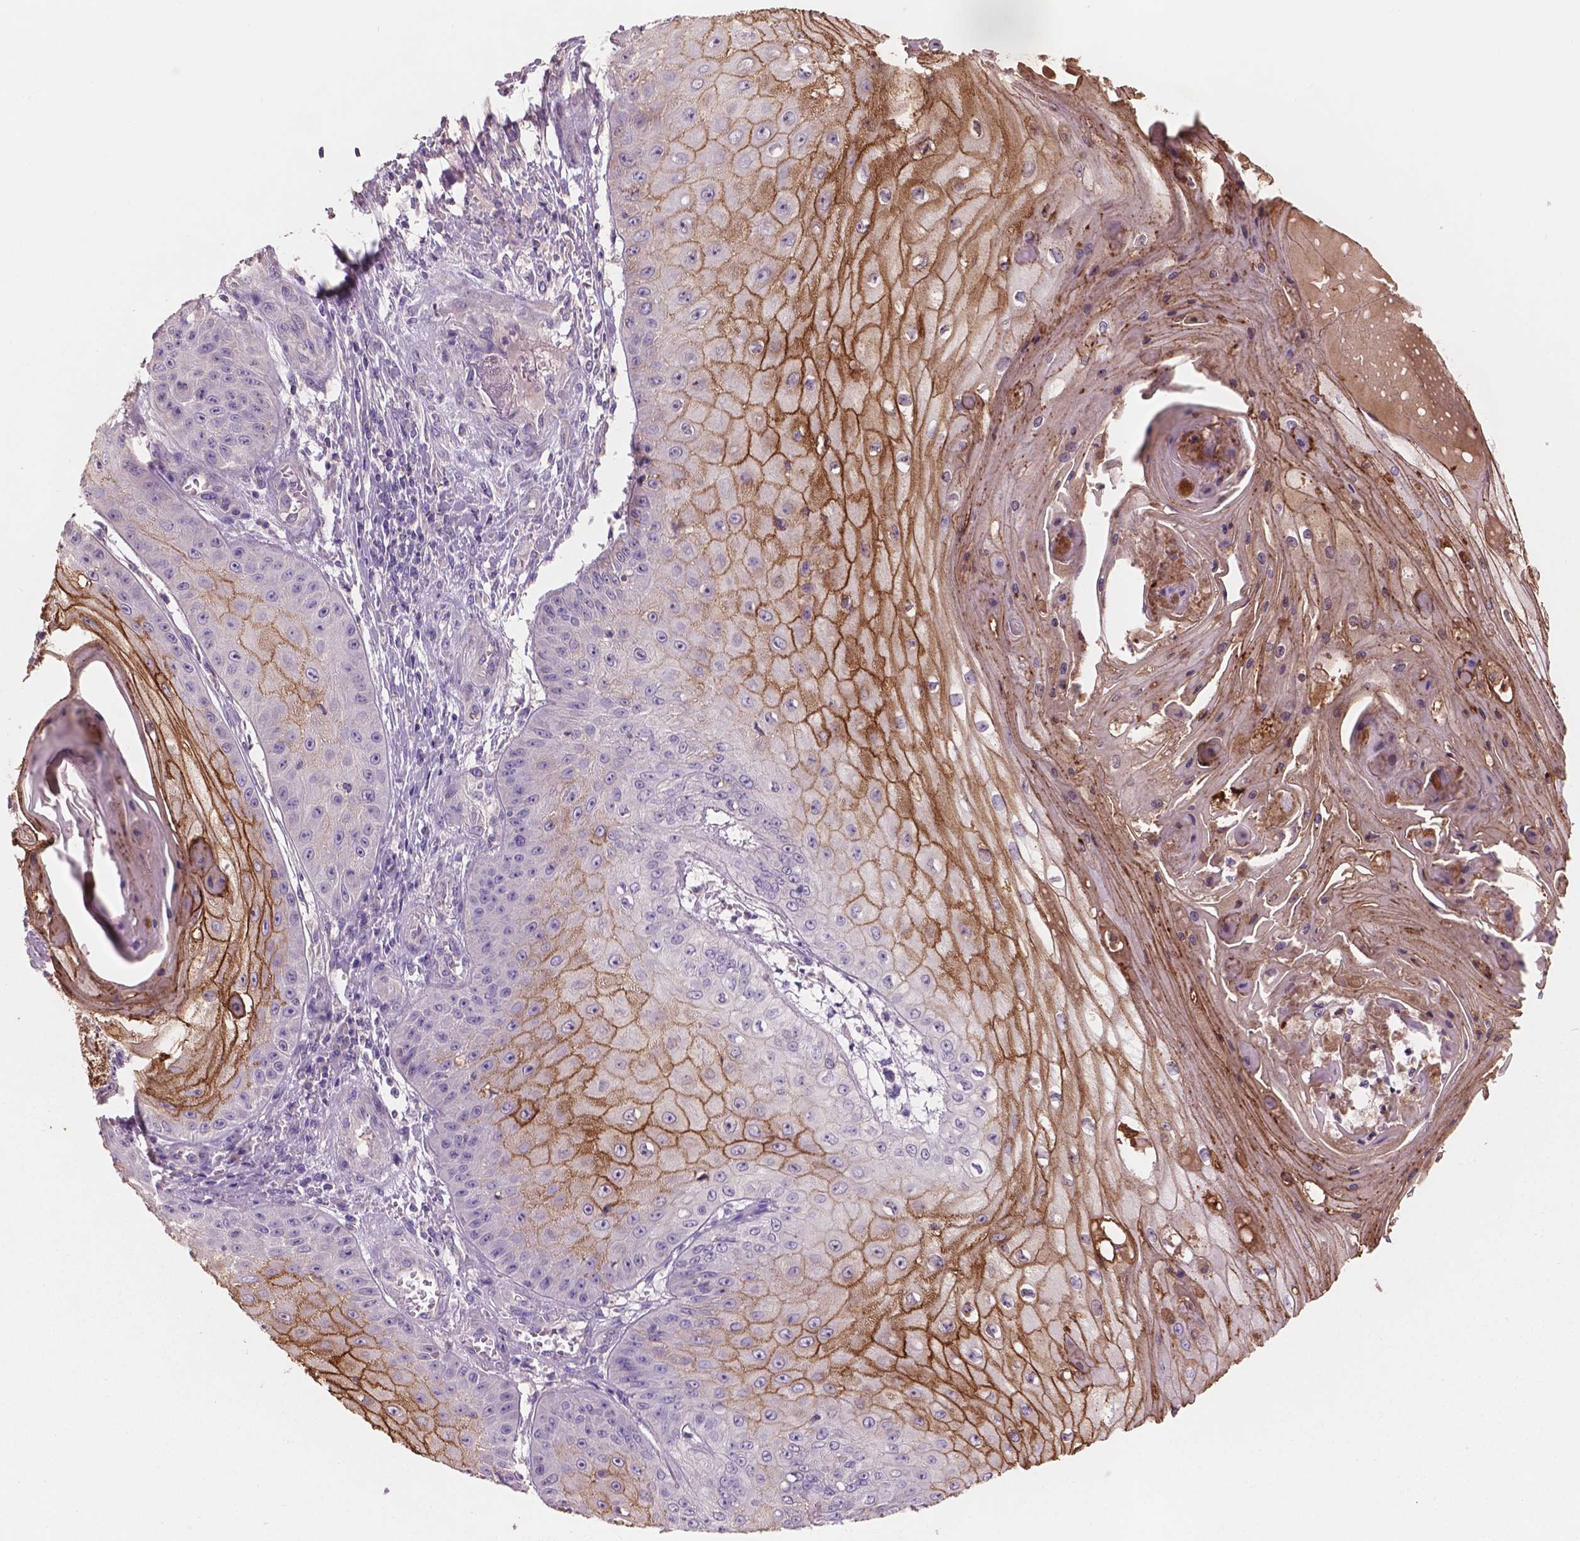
{"staining": {"intensity": "strong", "quantity": "25%-75%", "location": "cytoplasmic/membranous"}, "tissue": "skin cancer", "cell_type": "Tumor cells", "image_type": "cancer", "snomed": [{"axis": "morphology", "description": "Squamous cell carcinoma, NOS"}, {"axis": "topography", "description": "Skin"}], "caption": "Approximately 25%-75% of tumor cells in skin cancer (squamous cell carcinoma) show strong cytoplasmic/membranous protein expression as visualized by brown immunohistochemical staining.", "gene": "SBSN", "patient": {"sex": "male", "age": 70}}